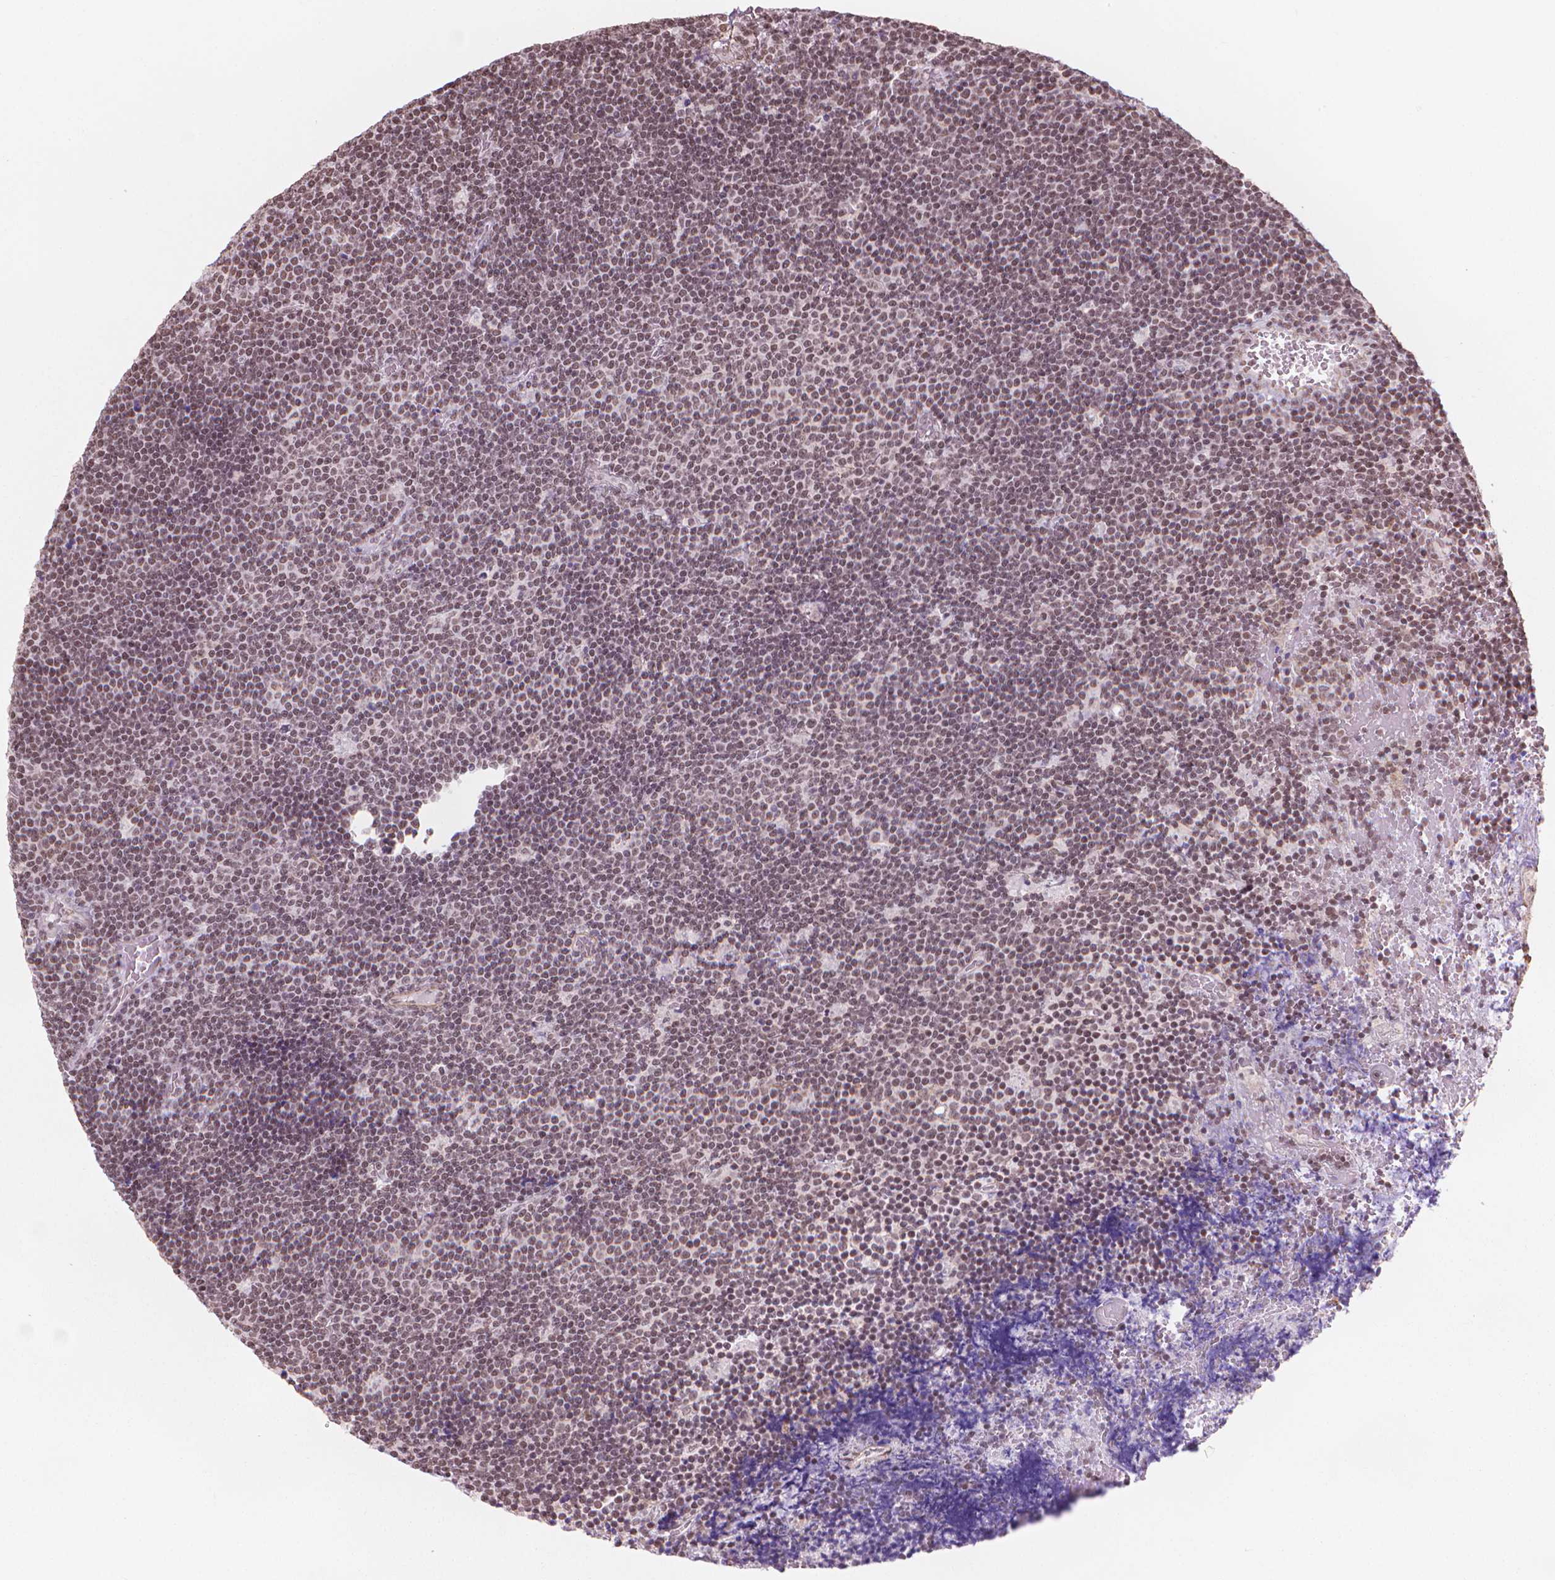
{"staining": {"intensity": "weak", "quantity": "25%-75%", "location": "nuclear"}, "tissue": "lymphoma", "cell_type": "Tumor cells", "image_type": "cancer", "snomed": [{"axis": "morphology", "description": "Malignant lymphoma, non-Hodgkin's type, Low grade"}, {"axis": "topography", "description": "Brain"}], "caption": "Approximately 25%-75% of tumor cells in malignant lymphoma, non-Hodgkin's type (low-grade) demonstrate weak nuclear protein staining as visualized by brown immunohistochemical staining.", "gene": "HOXD4", "patient": {"sex": "female", "age": 66}}